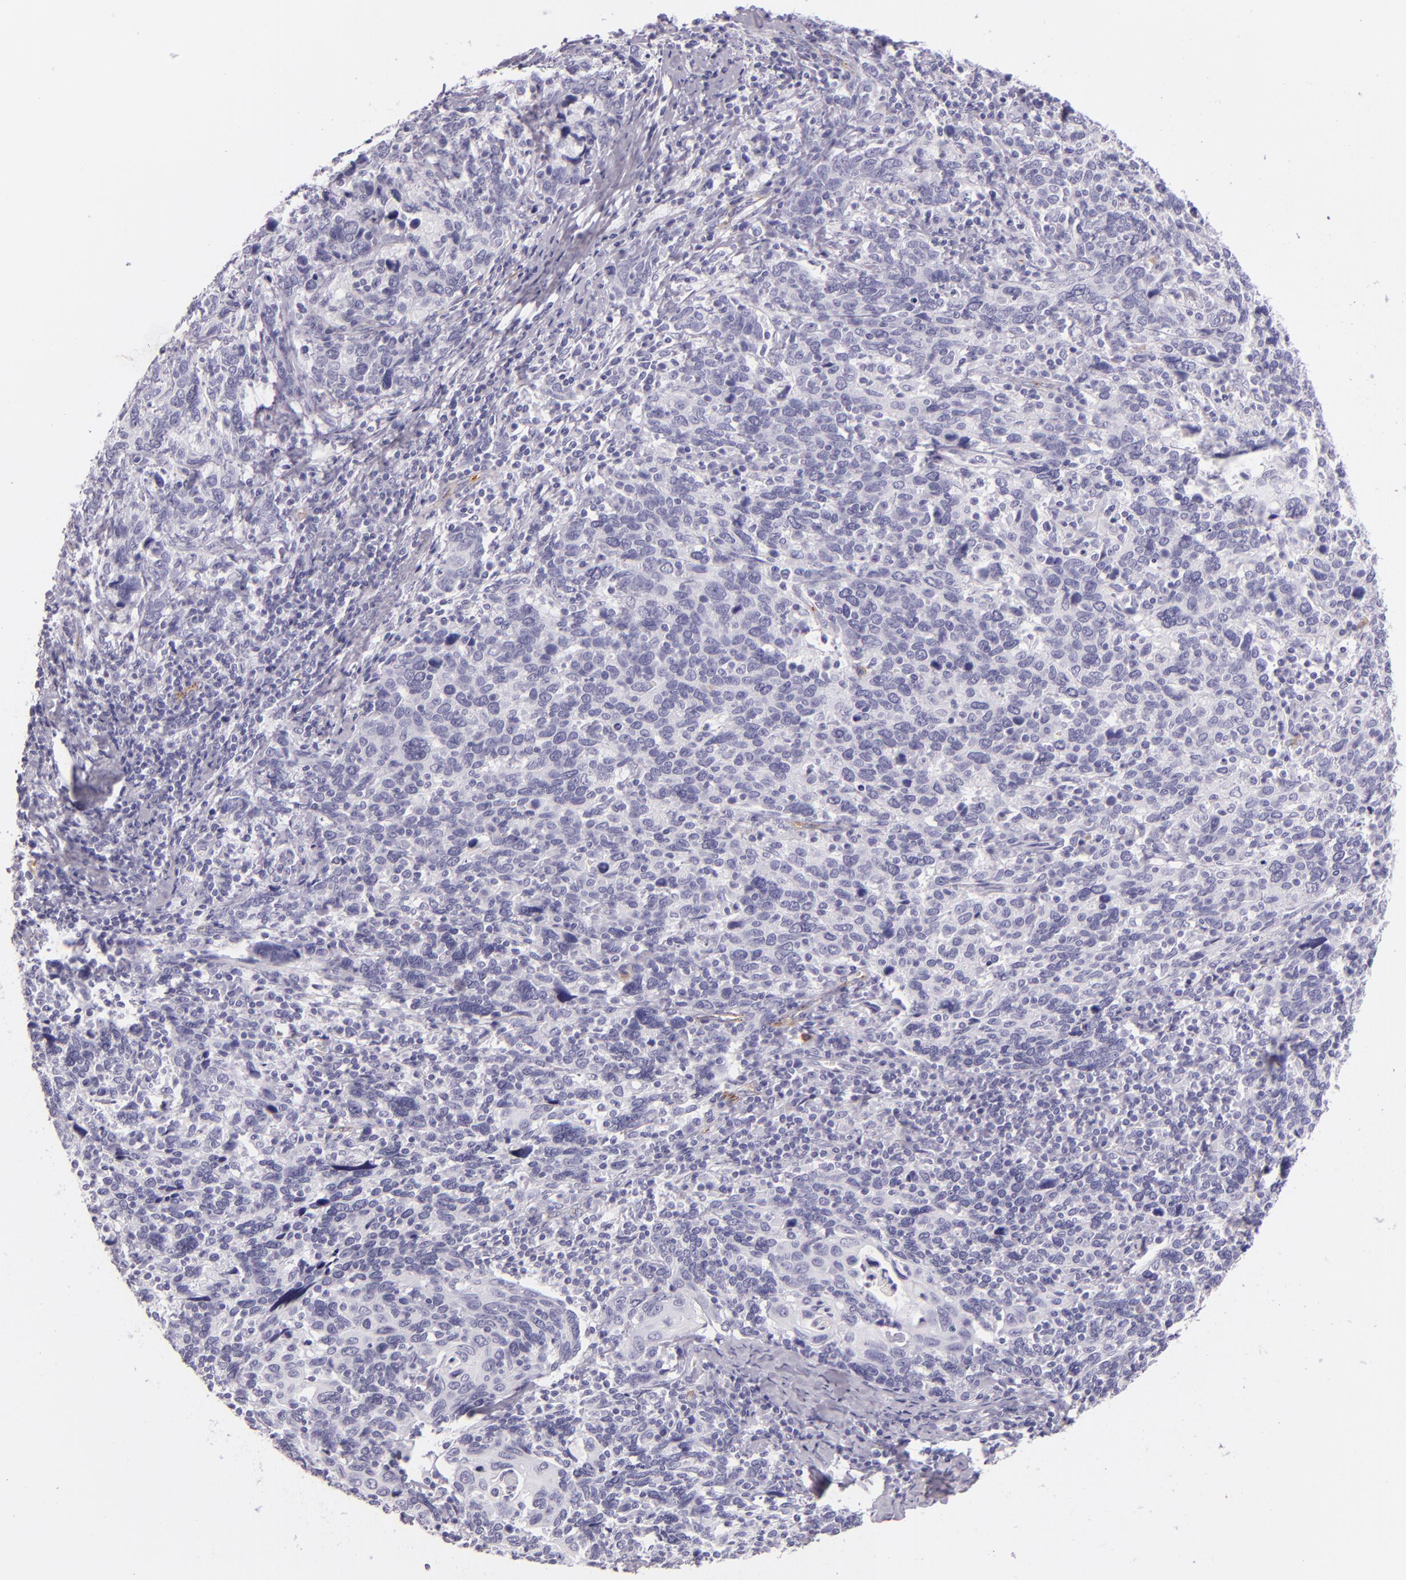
{"staining": {"intensity": "negative", "quantity": "none", "location": "none"}, "tissue": "cervical cancer", "cell_type": "Tumor cells", "image_type": "cancer", "snomed": [{"axis": "morphology", "description": "Squamous cell carcinoma, NOS"}, {"axis": "topography", "description": "Cervix"}], "caption": "There is no significant staining in tumor cells of squamous cell carcinoma (cervical).", "gene": "SELP", "patient": {"sex": "female", "age": 41}}